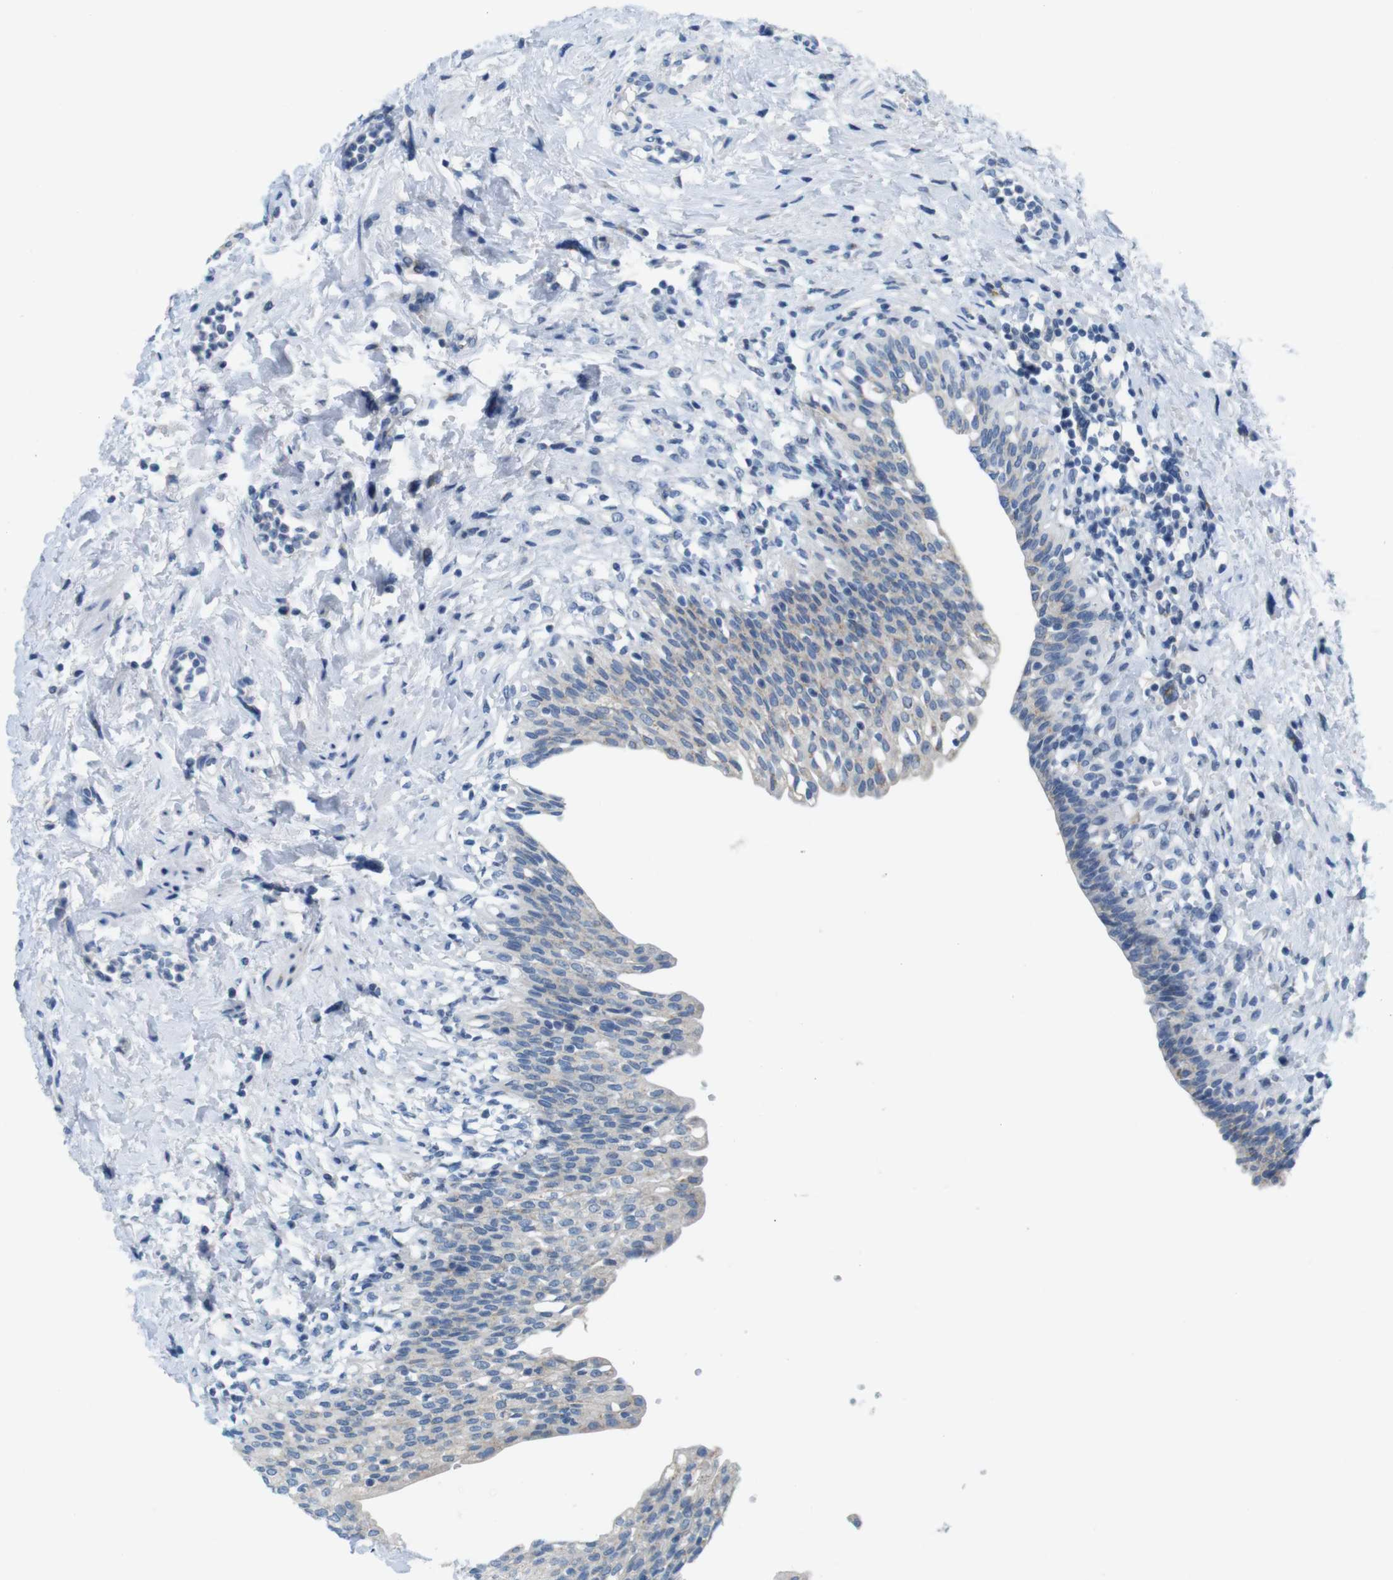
{"staining": {"intensity": "weak", "quantity": "<25%", "location": "cytoplasmic/membranous"}, "tissue": "urinary bladder", "cell_type": "Urothelial cells", "image_type": "normal", "snomed": [{"axis": "morphology", "description": "Normal tissue, NOS"}, {"axis": "topography", "description": "Urinary bladder"}], "caption": "Urothelial cells show no significant staining in benign urinary bladder.", "gene": "GOLGA2", "patient": {"sex": "male", "age": 55}}